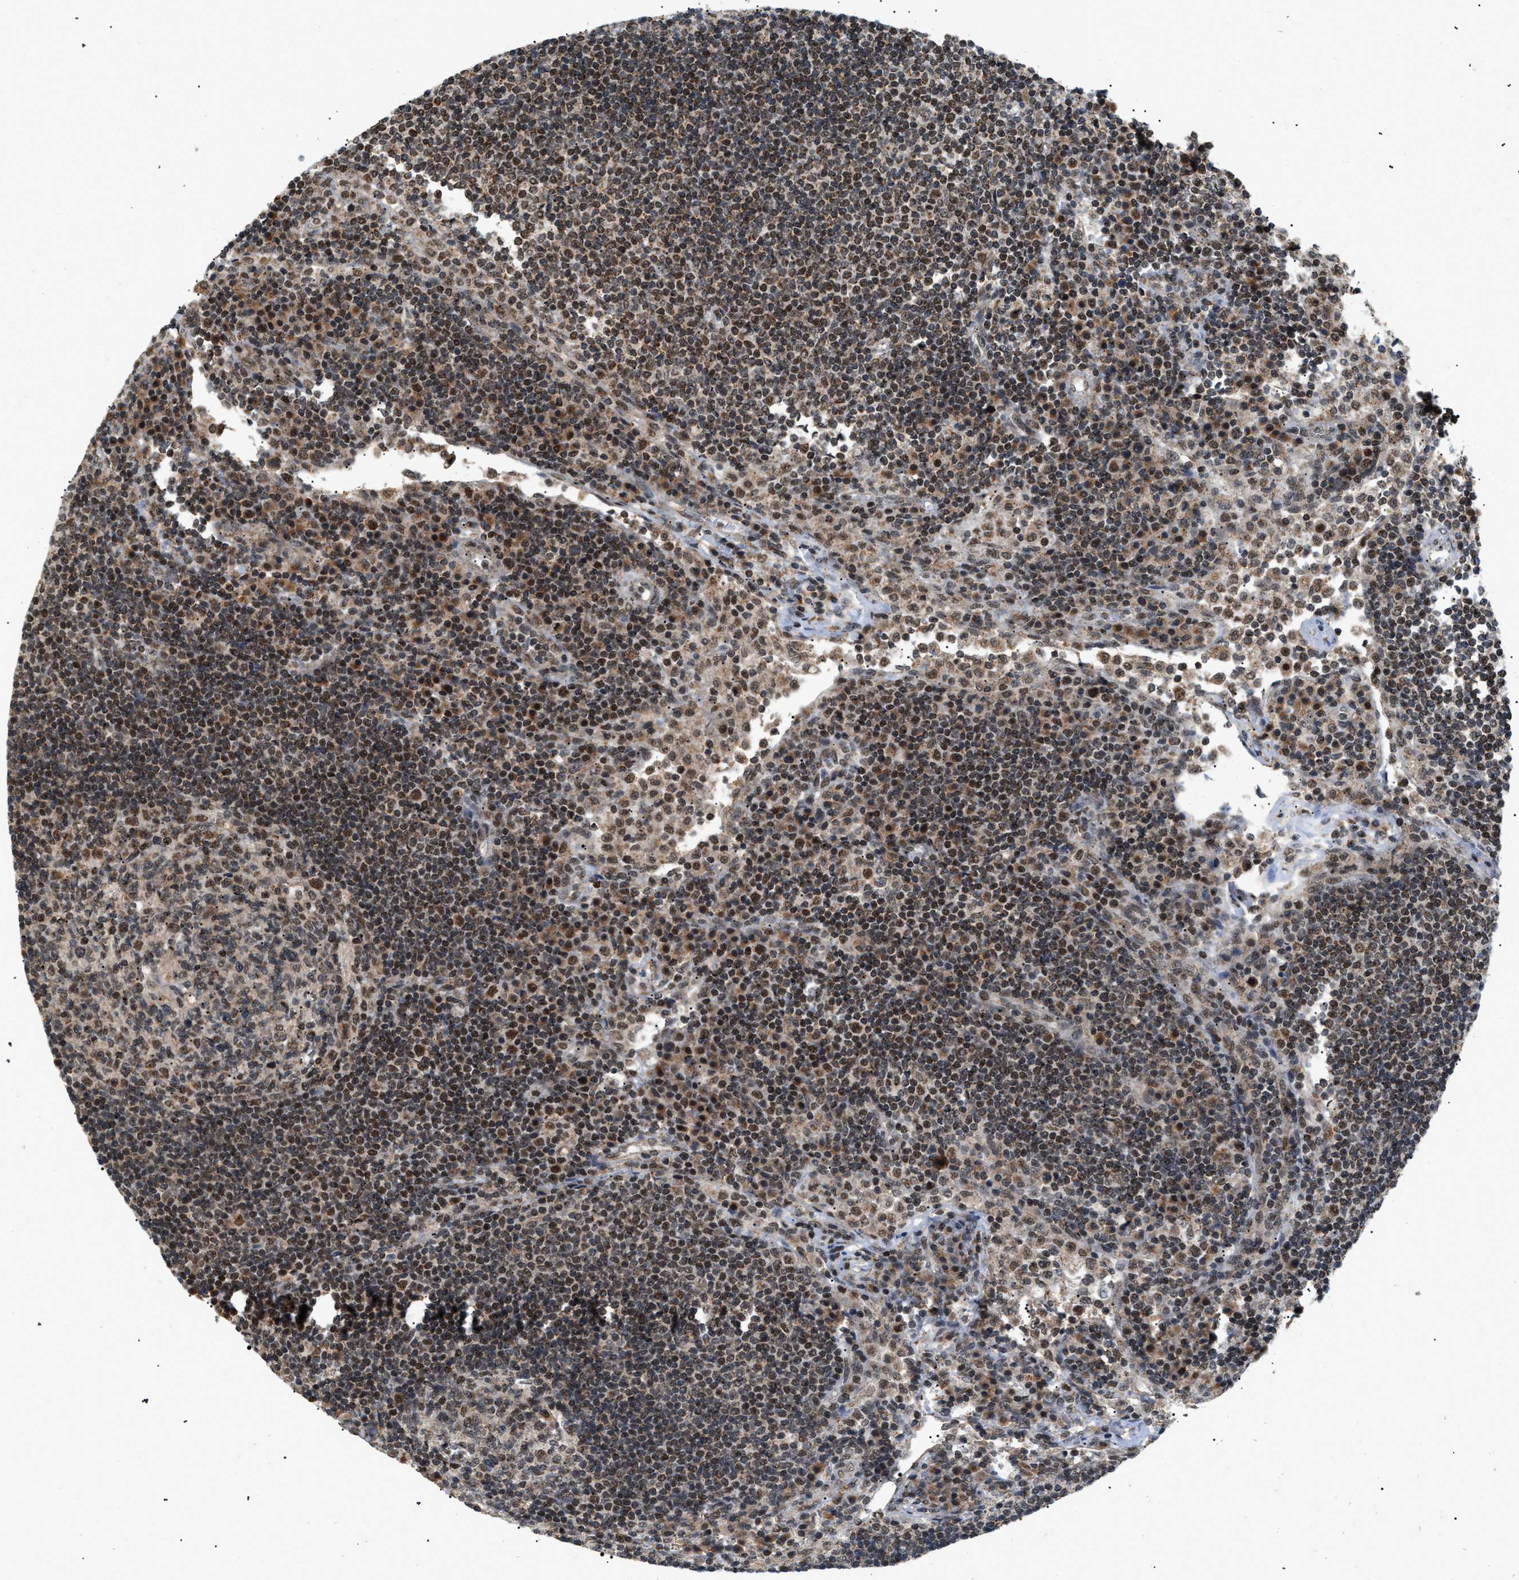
{"staining": {"intensity": "moderate", "quantity": "25%-75%", "location": "nuclear"}, "tissue": "lymph node", "cell_type": "Germinal center cells", "image_type": "normal", "snomed": [{"axis": "morphology", "description": "Normal tissue, NOS"}, {"axis": "topography", "description": "Lymph node"}], "caption": "Lymph node stained for a protein reveals moderate nuclear positivity in germinal center cells. (Stains: DAB in brown, nuclei in blue, Microscopy: brightfield microscopy at high magnification).", "gene": "ZBTB11", "patient": {"sex": "female", "age": 53}}